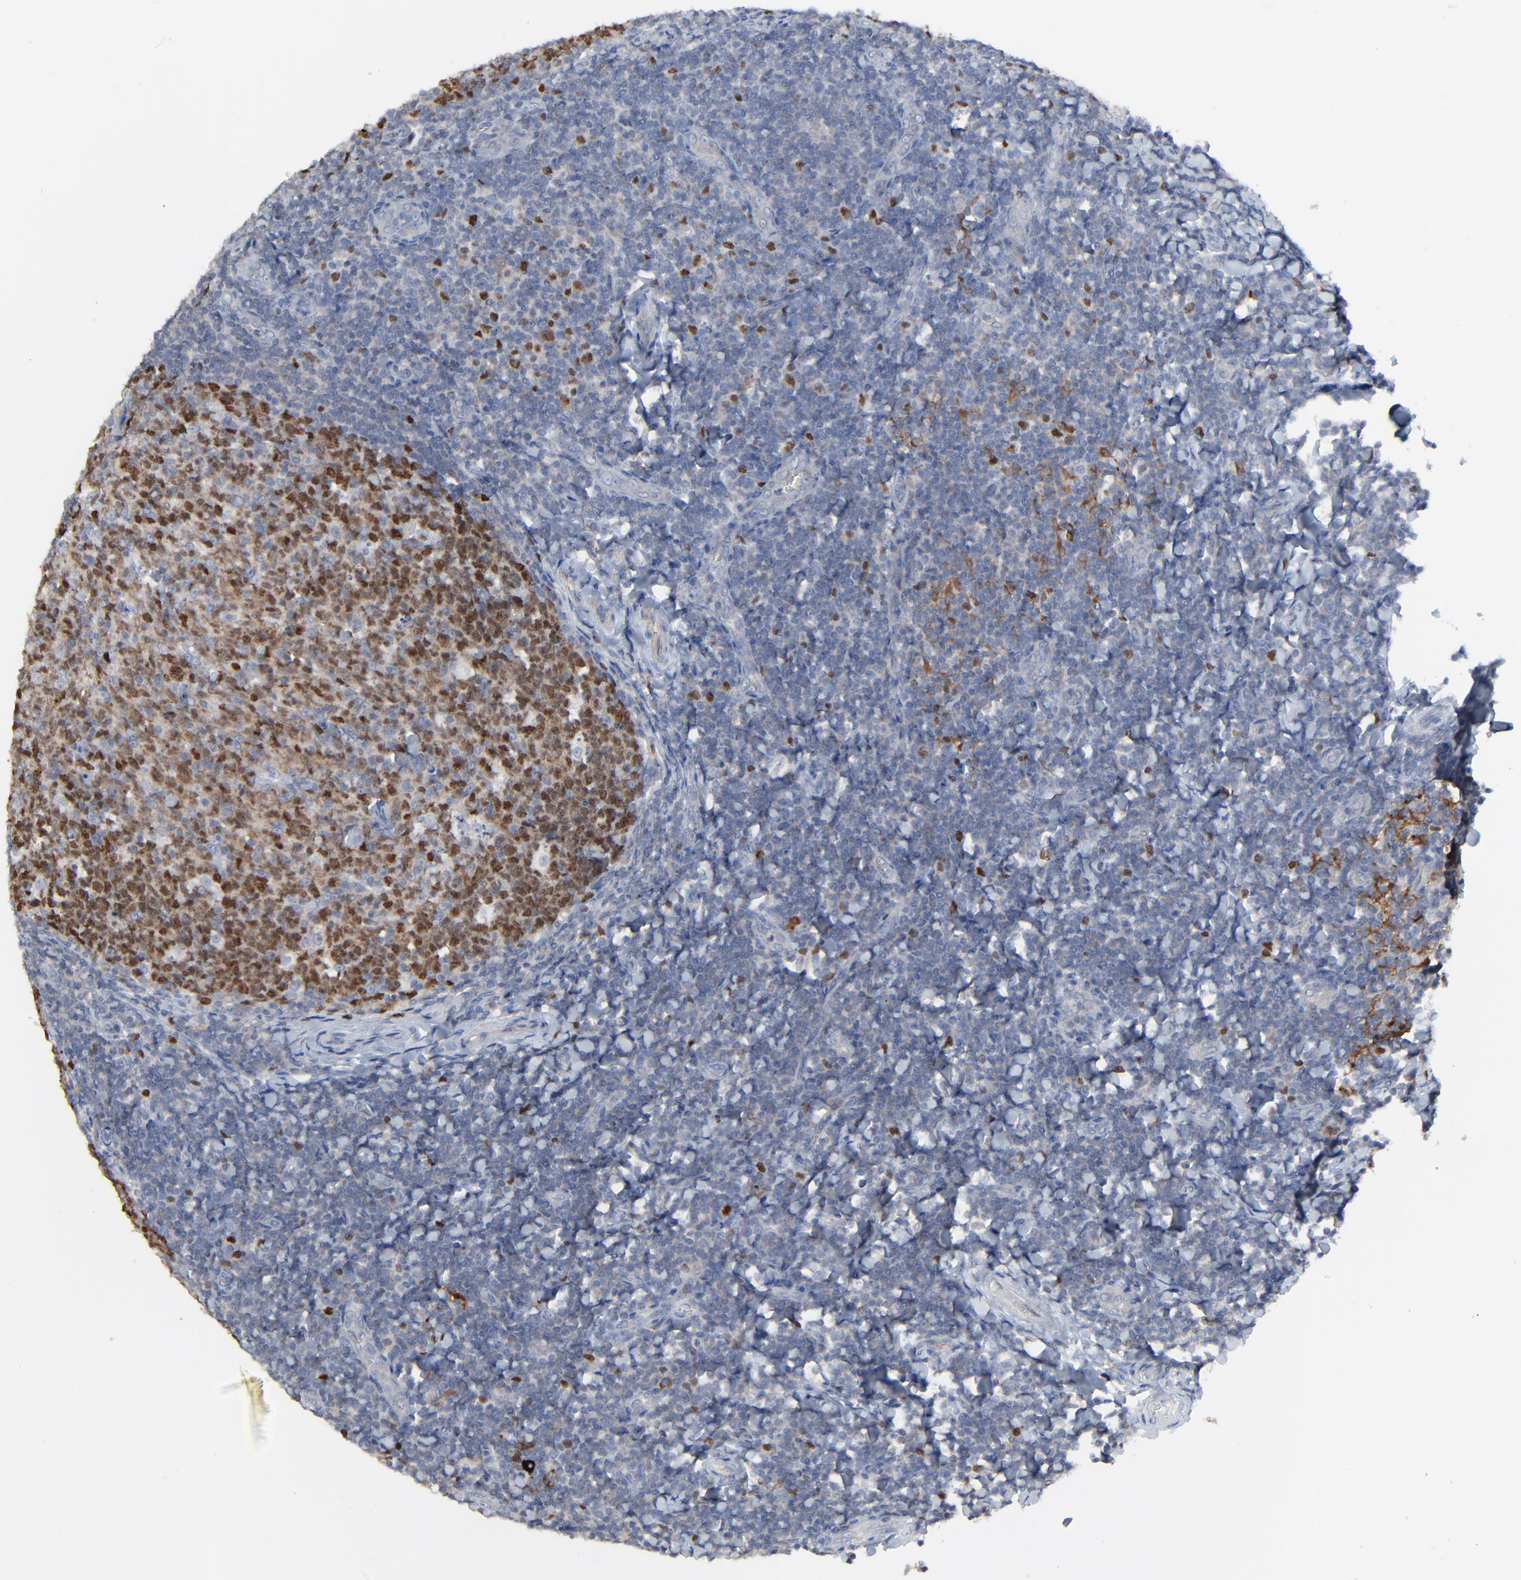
{"staining": {"intensity": "strong", "quantity": ">75%", "location": "nuclear"}, "tissue": "tonsil", "cell_type": "Germinal center cells", "image_type": "normal", "snomed": [{"axis": "morphology", "description": "Normal tissue, NOS"}, {"axis": "topography", "description": "Tonsil"}], "caption": "Tonsil was stained to show a protein in brown. There is high levels of strong nuclear expression in about >75% of germinal center cells.", "gene": "BIRC3", "patient": {"sex": "male", "age": 31}}